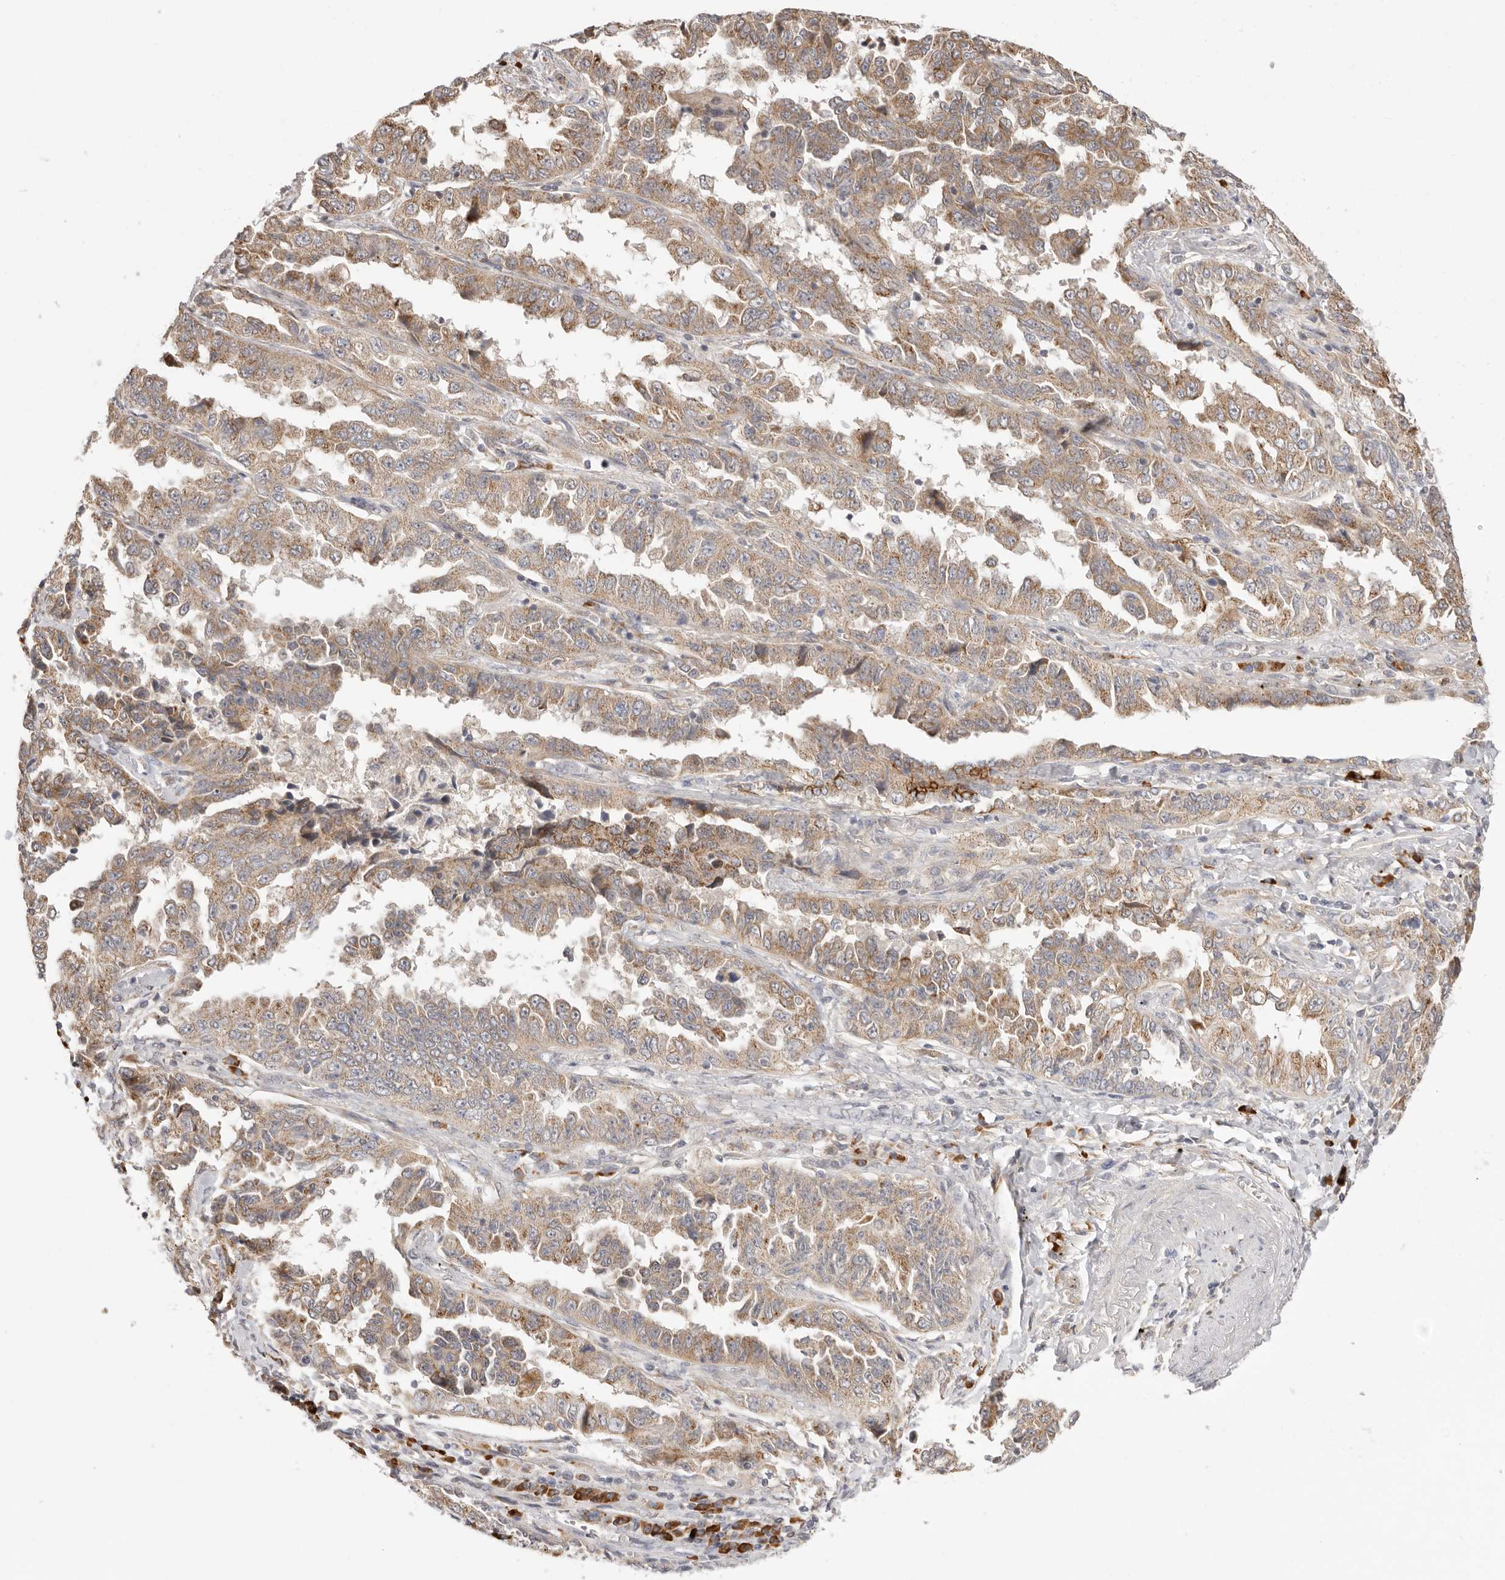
{"staining": {"intensity": "moderate", "quantity": ">75%", "location": "cytoplasmic/membranous"}, "tissue": "lung cancer", "cell_type": "Tumor cells", "image_type": "cancer", "snomed": [{"axis": "morphology", "description": "Adenocarcinoma, NOS"}, {"axis": "topography", "description": "Lung"}], "caption": "Tumor cells exhibit medium levels of moderate cytoplasmic/membranous expression in about >75% of cells in lung cancer (adenocarcinoma).", "gene": "USH1C", "patient": {"sex": "female", "age": 51}}